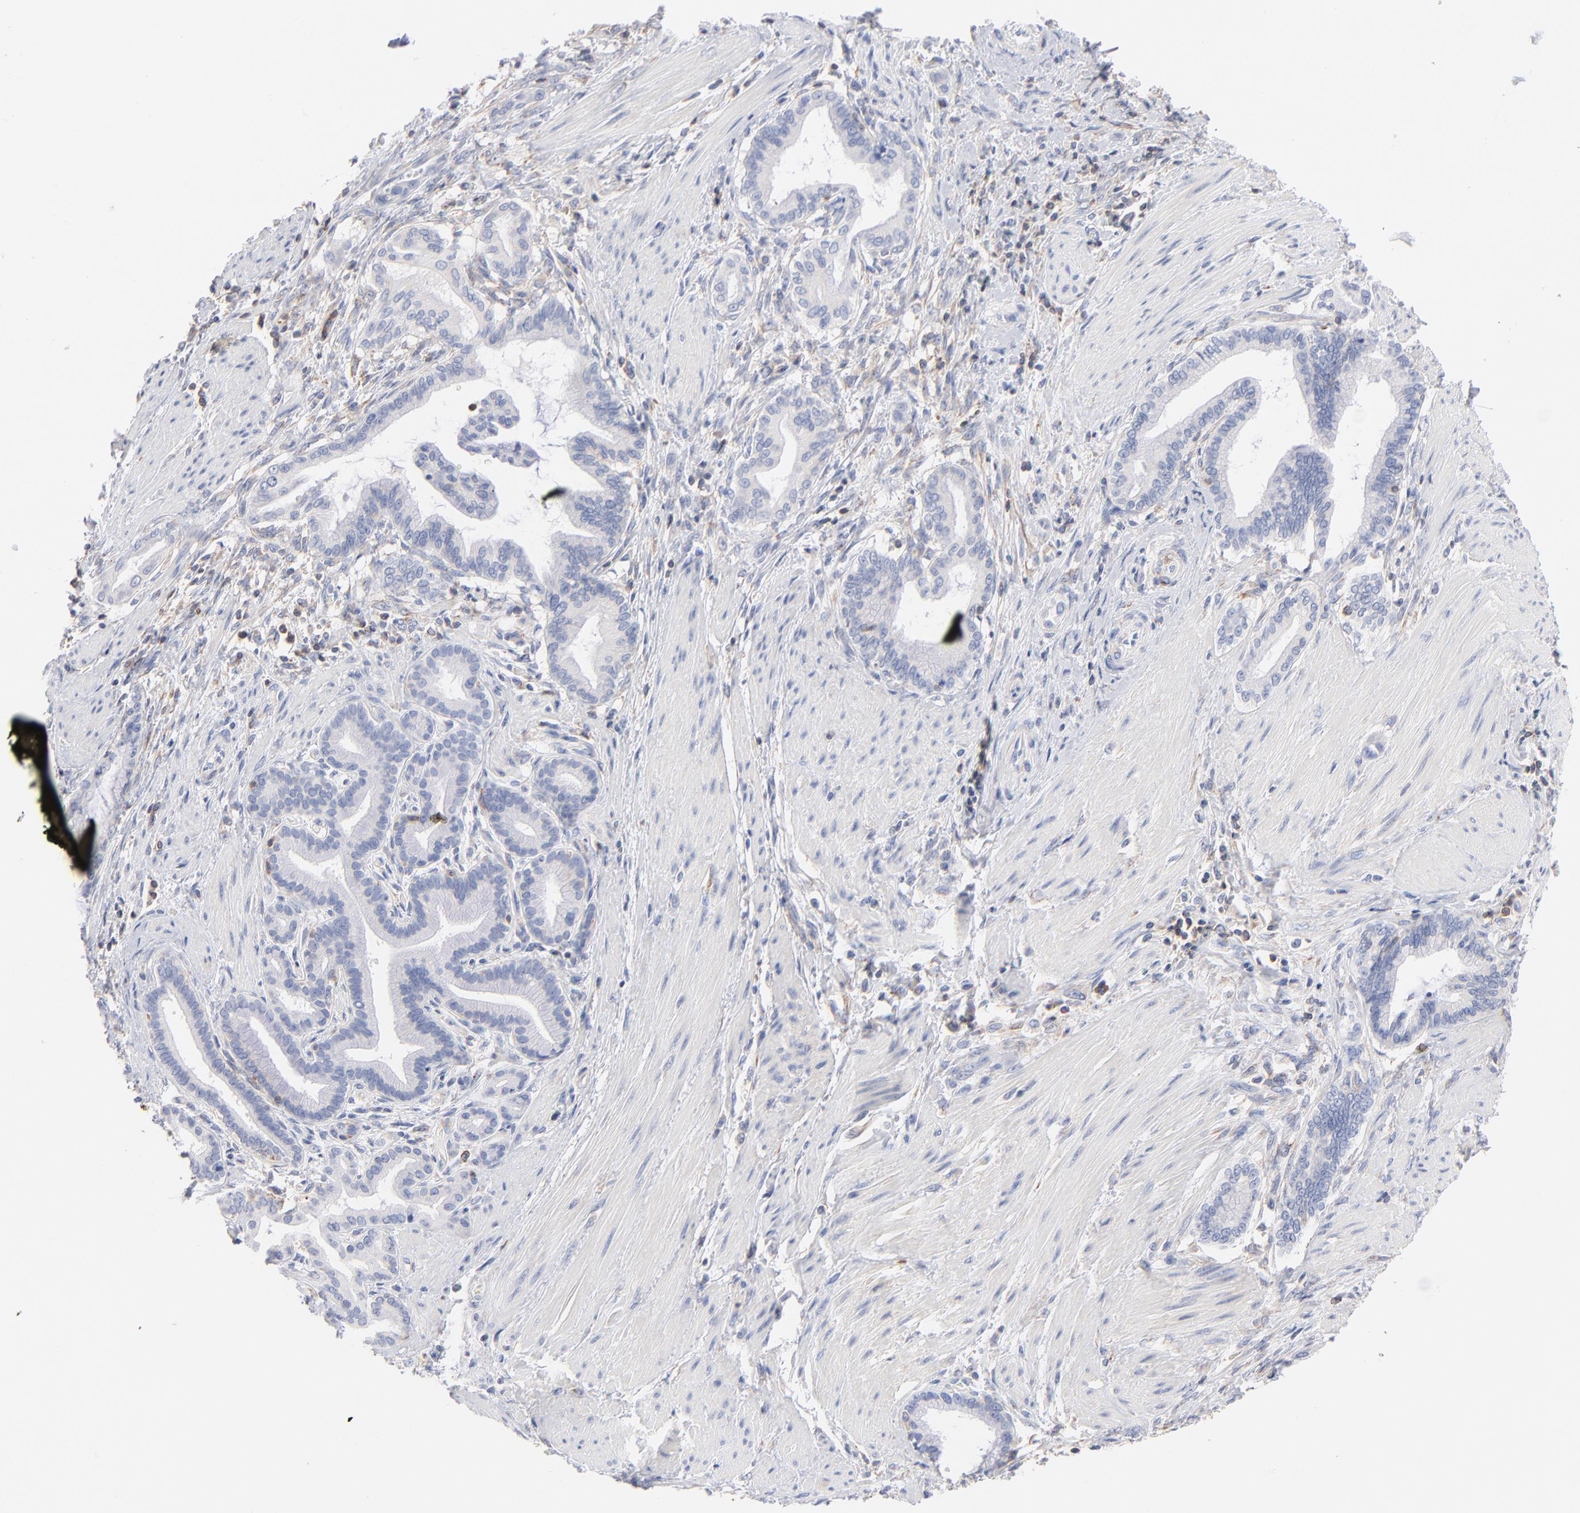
{"staining": {"intensity": "negative", "quantity": "none", "location": "none"}, "tissue": "pancreatic cancer", "cell_type": "Tumor cells", "image_type": "cancer", "snomed": [{"axis": "morphology", "description": "Adenocarcinoma, NOS"}, {"axis": "topography", "description": "Pancreas"}], "caption": "DAB (3,3'-diaminobenzidine) immunohistochemical staining of pancreatic cancer shows no significant expression in tumor cells.", "gene": "SEPTIN6", "patient": {"sex": "female", "age": 64}}